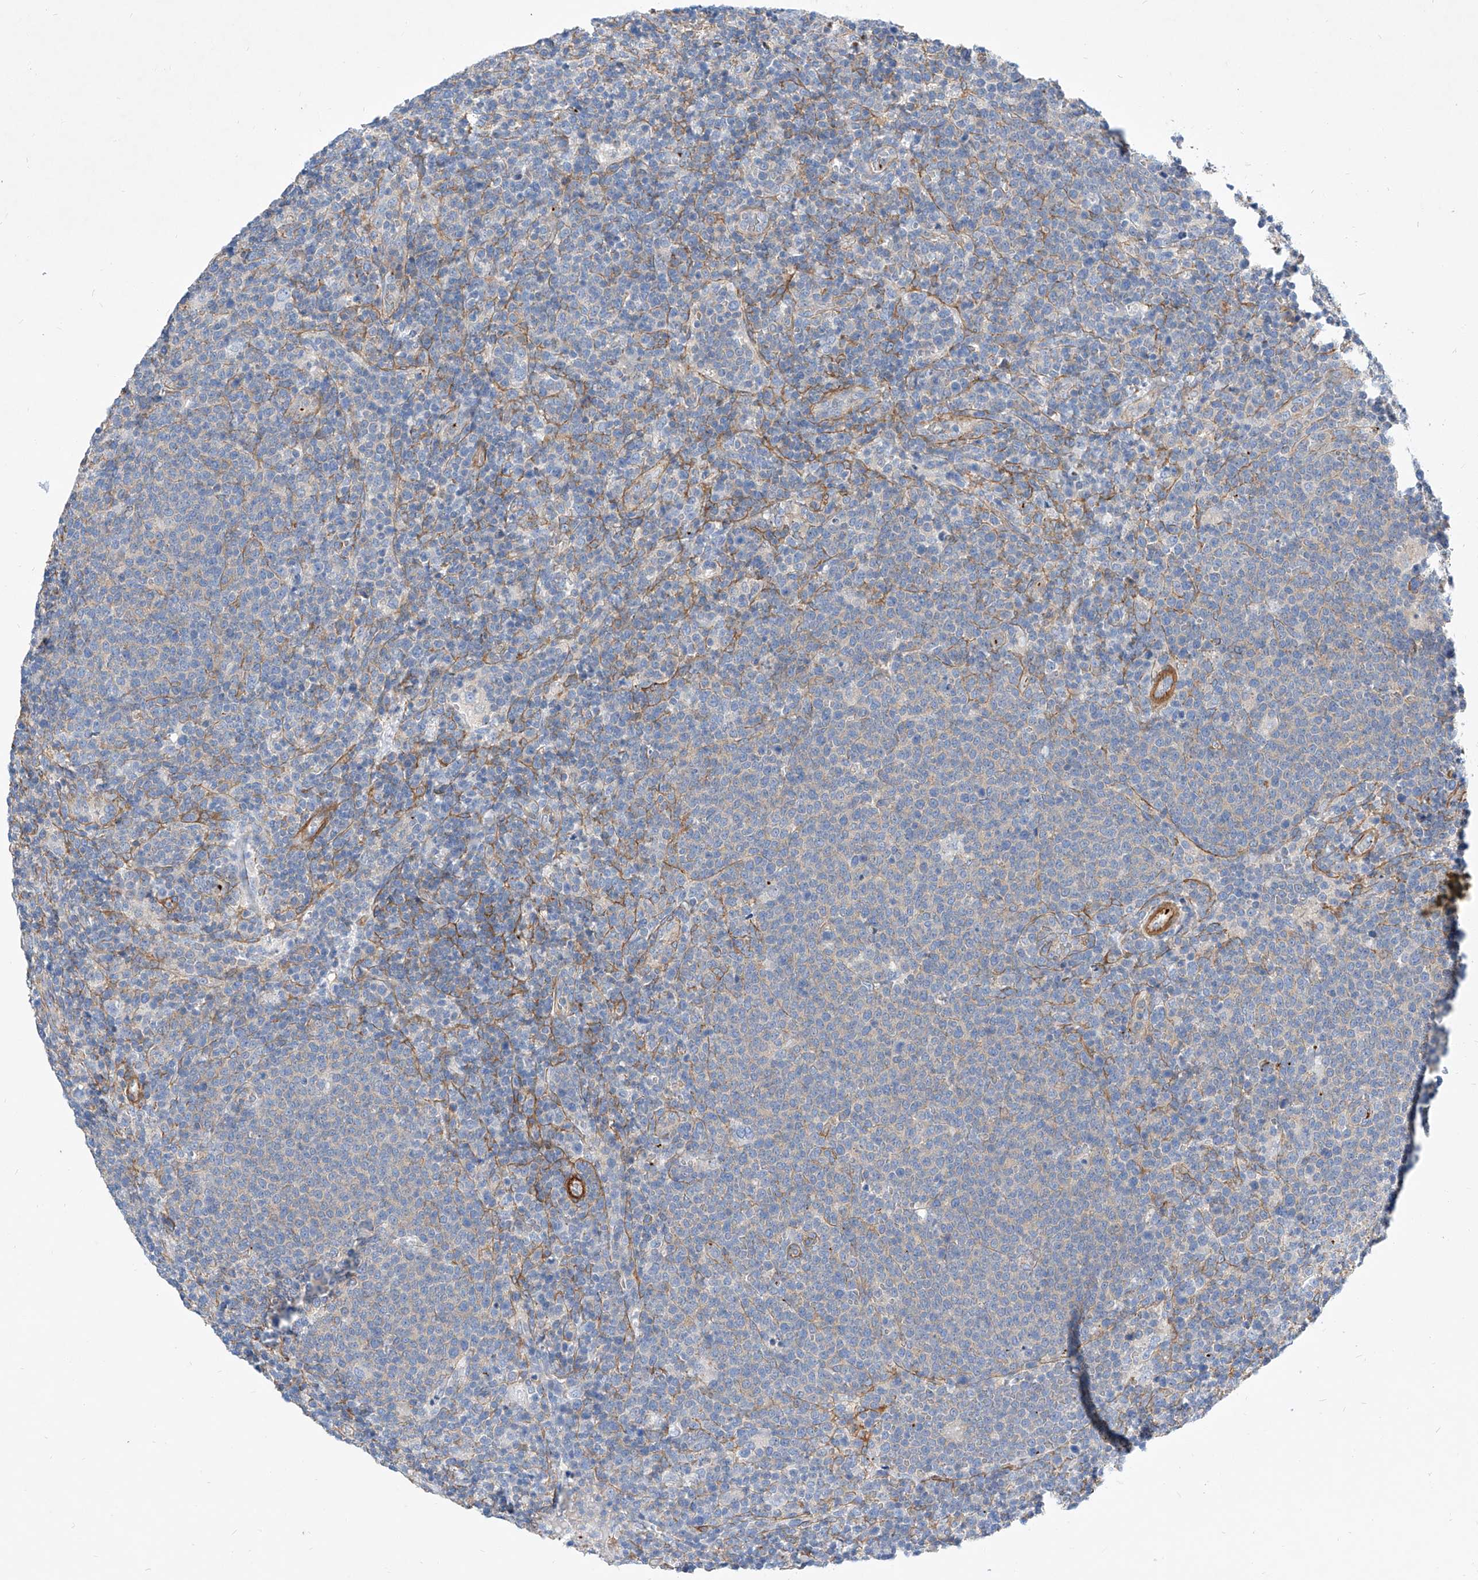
{"staining": {"intensity": "negative", "quantity": "none", "location": "none"}, "tissue": "lymphoma", "cell_type": "Tumor cells", "image_type": "cancer", "snomed": [{"axis": "morphology", "description": "Malignant lymphoma, non-Hodgkin's type, High grade"}, {"axis": "topography", "description": "Lymph node"}], "caption": "DAB (3,3'-diaminobenzidine) immunohistochemical staining of human lymphoma shows no significant expression in tumor cells.", "gene": "TAS2R60", "patient": {"sex": "male", "age": 61}}